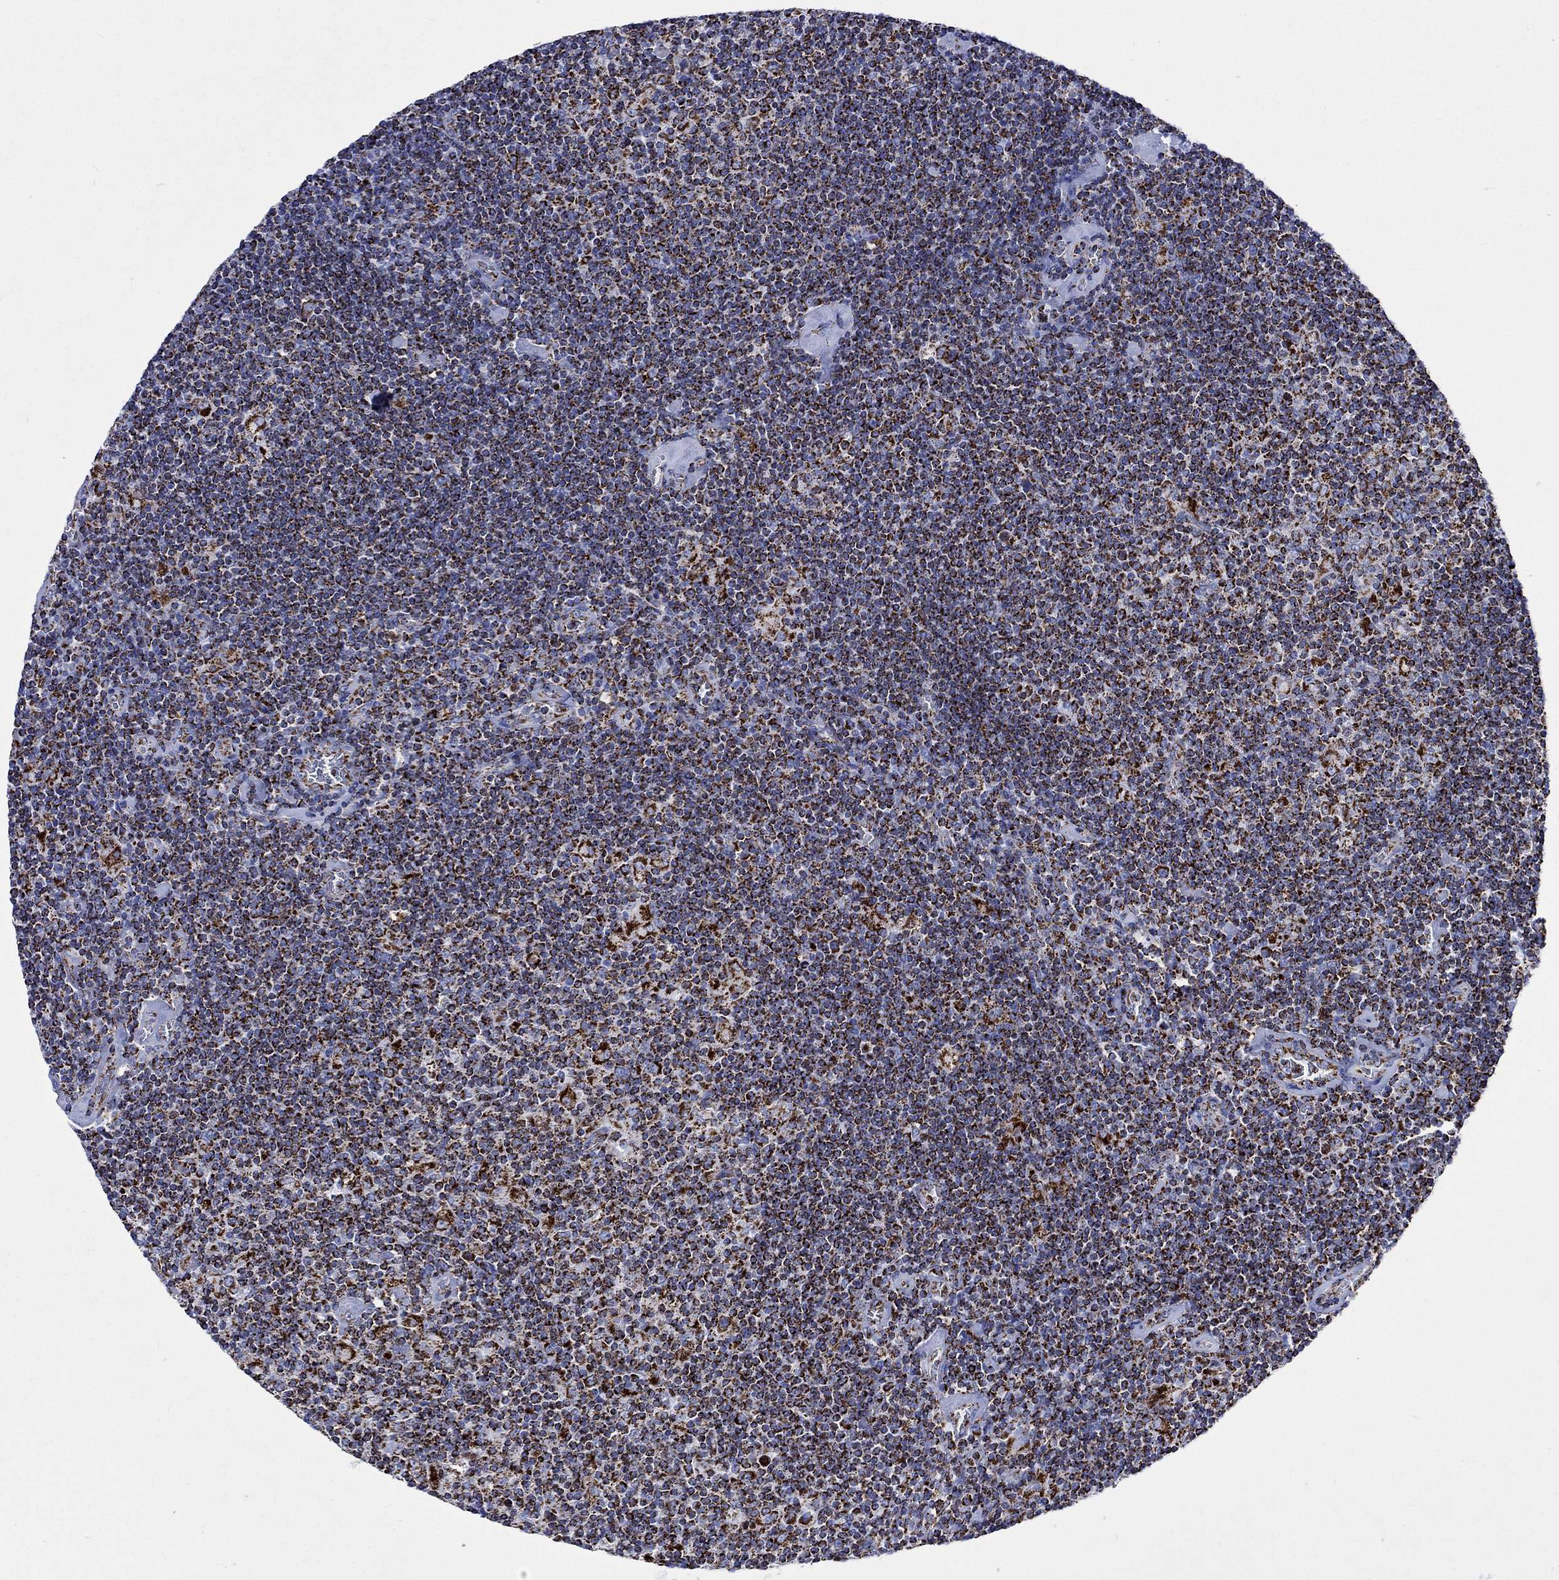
{"staining": {"intensity": "strong", "quantity": ">75%", "location": "cytoplasmic/membranous"}, "tissue": "lymphoma", "cell_type": "Tumor cells", "image_type": "cancer", "snomed": [{"axis": "morphology", "description": "Hodgkin's disease, NOS"}, {"axis": "topography", "description": "Lymph node"}], "caption": "Tumor cells display strong cytoplasmic/membranous positivity in approximately >75% of cells in Hodgkin's disease. (Stains: DAB in brown, nuclei in blue, Microscopy: brightfield microscopy at high magnification).", "gene": "RCE1", "patient": {"sex": "male", "age": 40}}